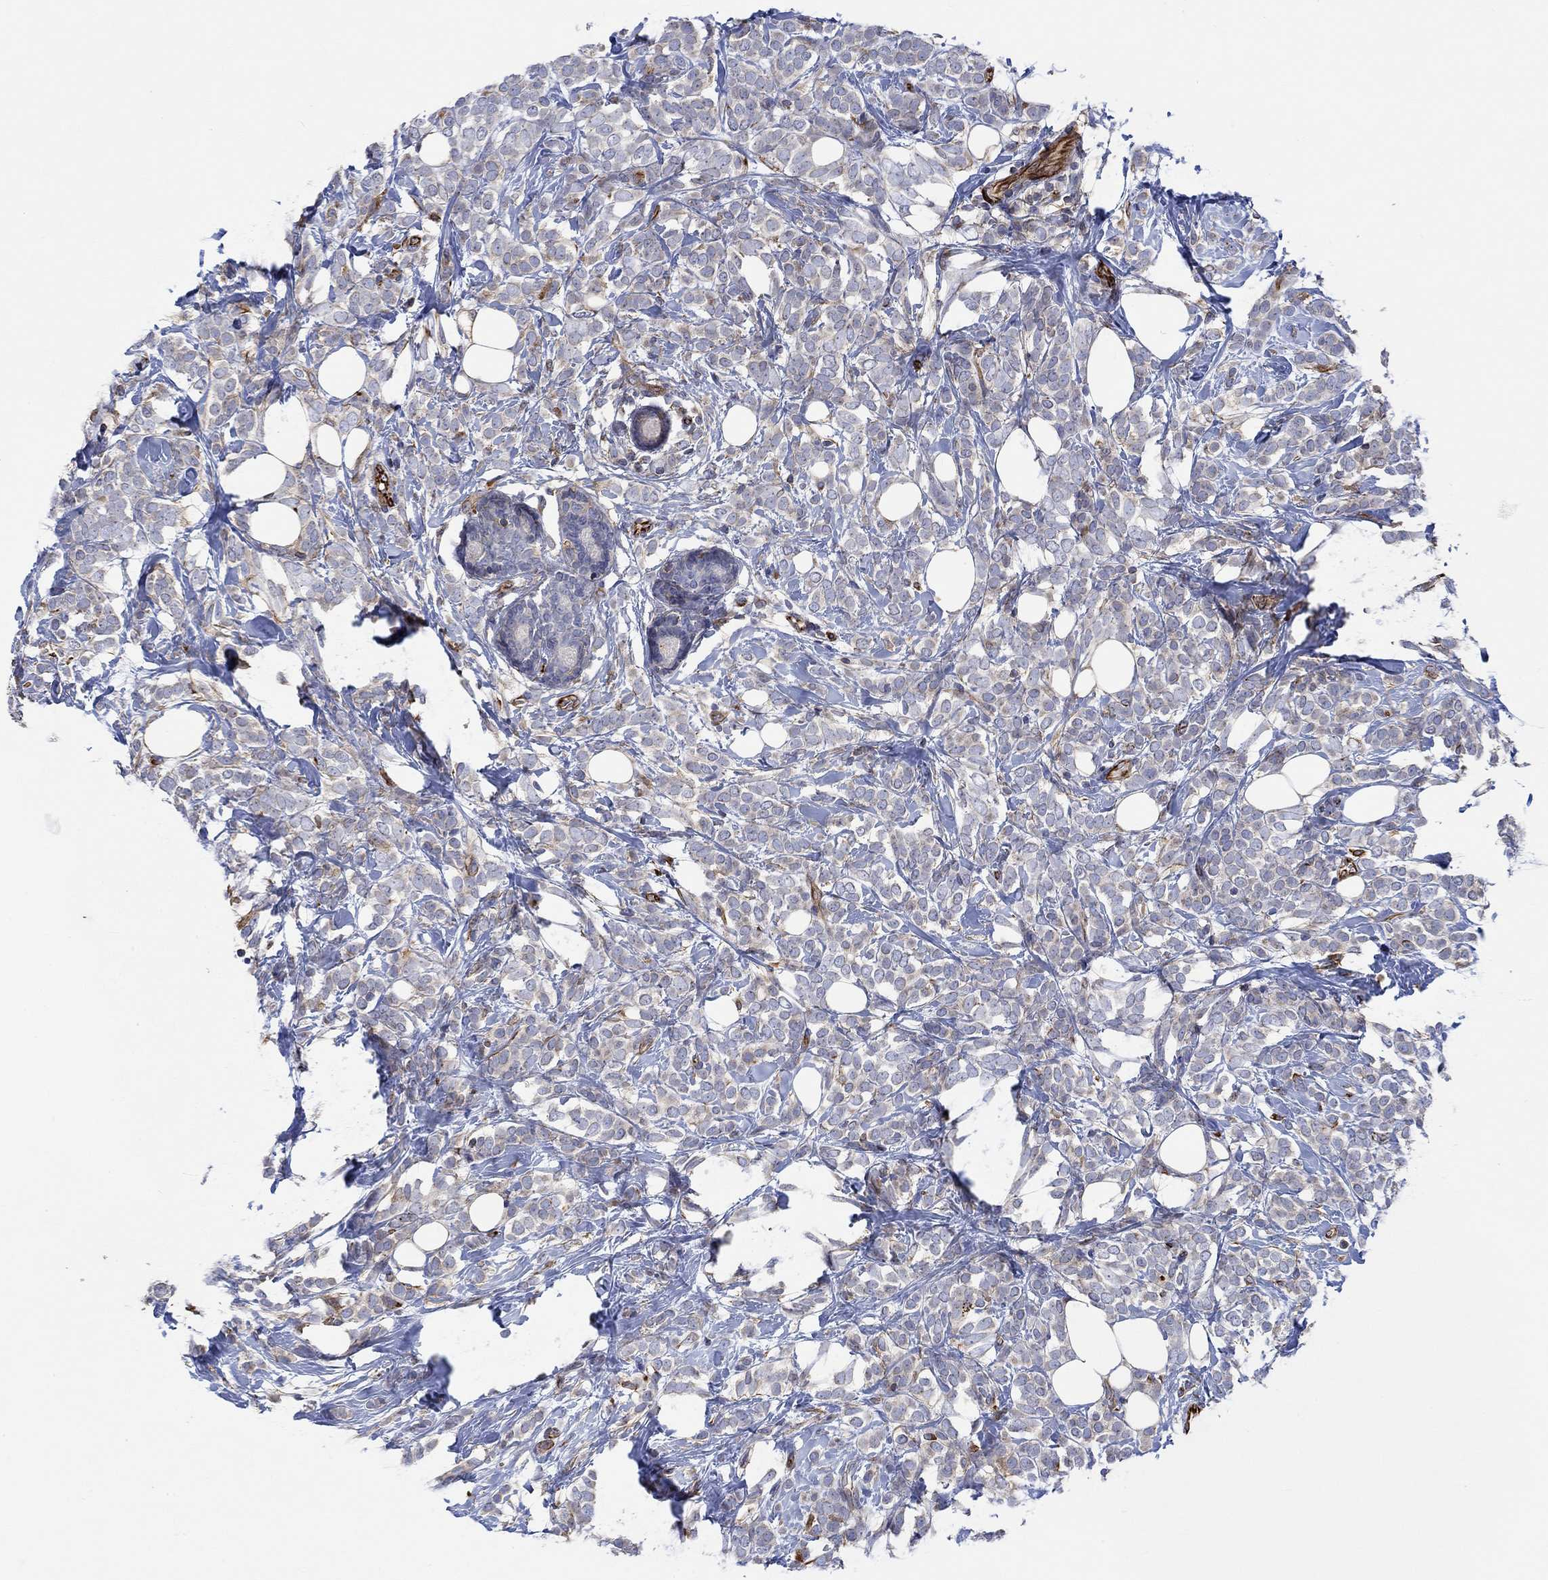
{"staining": {"intensity": "negative", "quantity": "none", "location": "none"}, "tissue": "breast cancer", "cell_type": "Tumor cells", "image_type": "cancer", "snomed": [{"axis": "morphology", "description": "Lobular carcinoma"}, {"axis": "topography", "description": "Breast"}], "caption": "Immunohistochemistry photomicrograph of human breast lobular carcinoma stained for a protein (brown), which exhibits no expression in tumor cells.", "gene": "CAMK1D", "patient": {"sex": "female", "age": 49}}